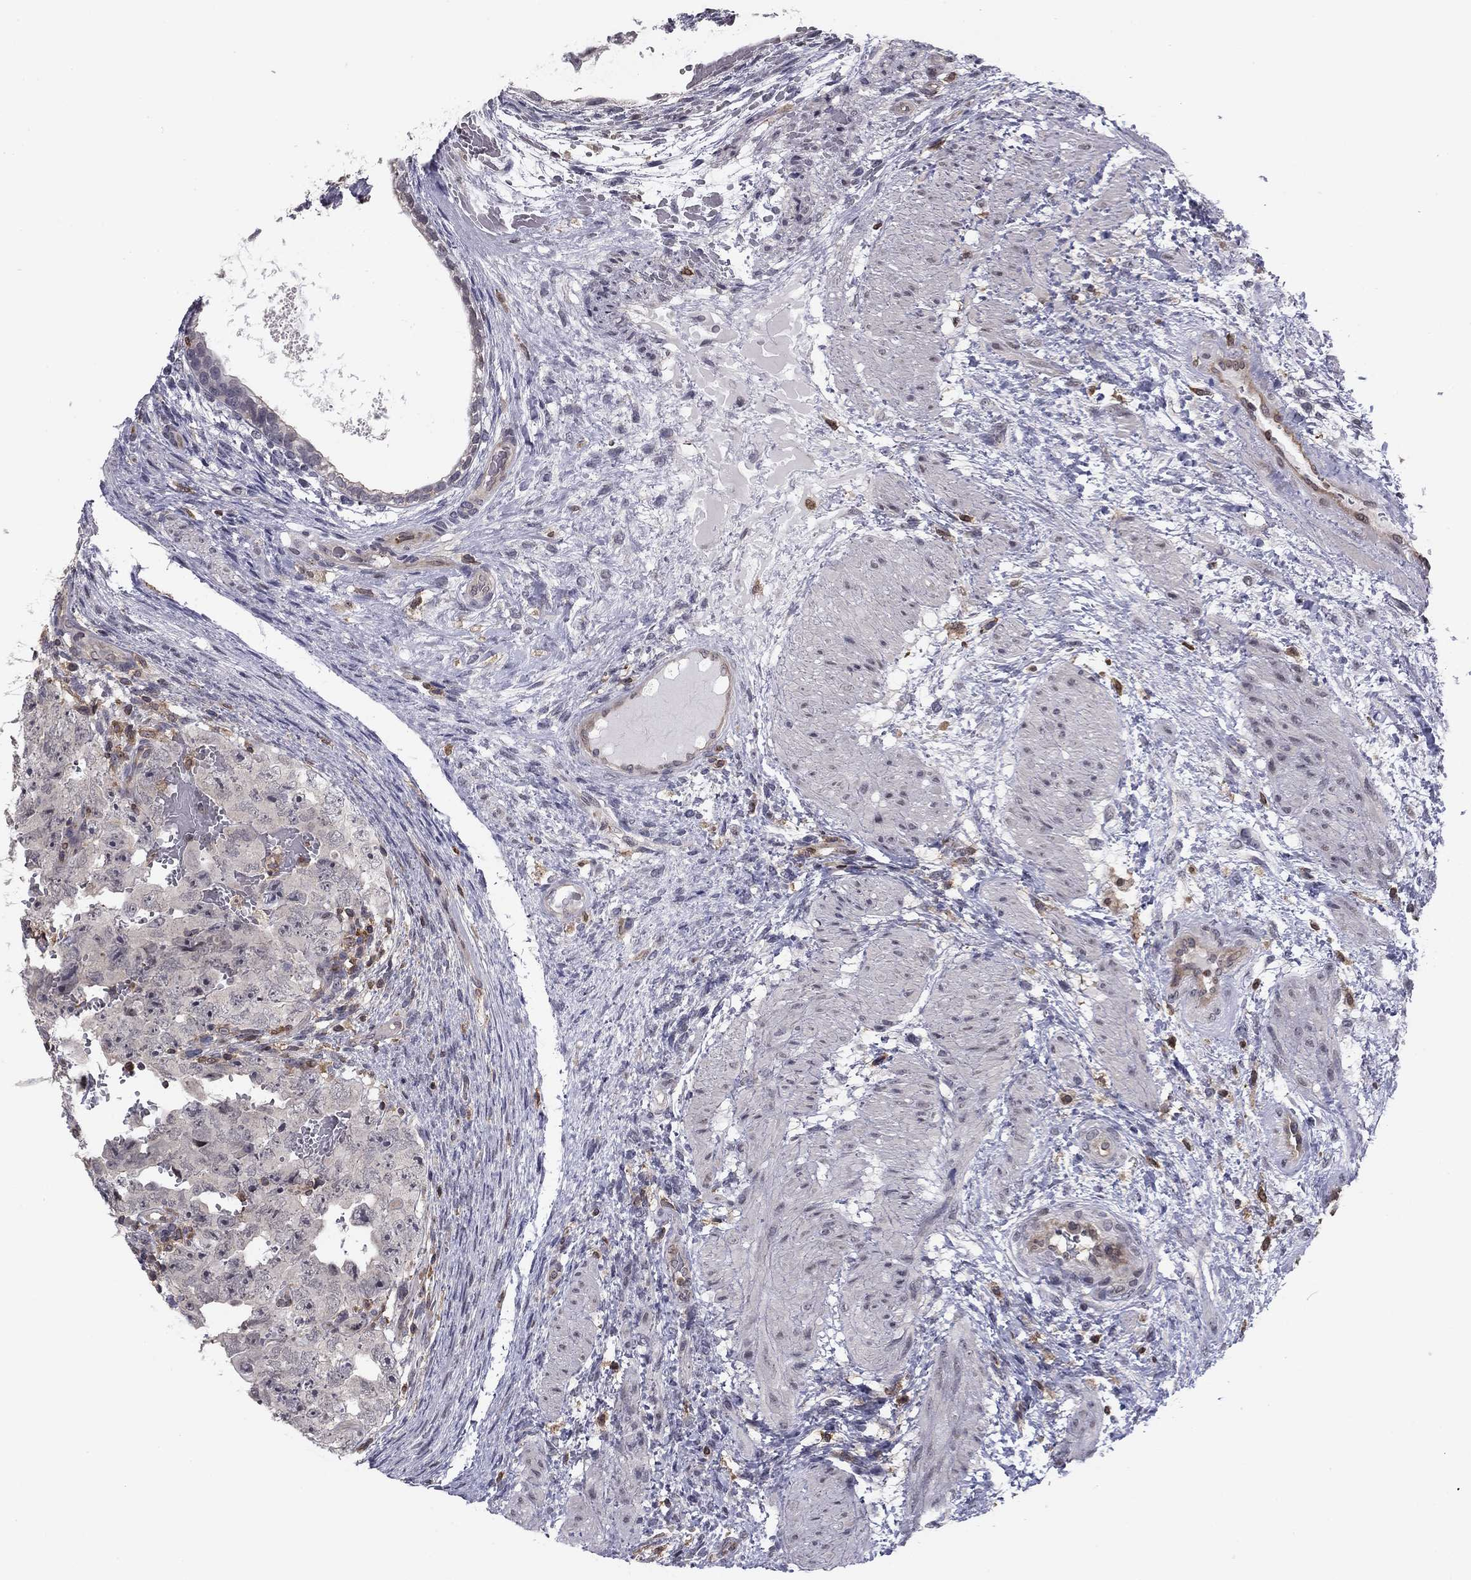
{"staining": {"intensity": "negative", "quantity": "none", "location": "none"}, "tissue": "testis cancer", "cell_type": "Tumor cells", "image_type": "cancer", "snomed": [{"axis": "morphology", "description": "Normal tissue, NOS"}, {"axis": "morphology", "description": "Carcinoma, Embryonal, NOS"}, {"axis": "topography", "description": "Testis"}, {"axis": "topography", "description": "Epididymis"}], "caption": "DAB (3,3'-diaminobenzidine) immunohistochemical staining of testis cancer (embryonal carcinoma) demonstrates no significant expression in tumor cells.", "gene": "PLCB2", "patient": {"sex": "male", "age": 24}}